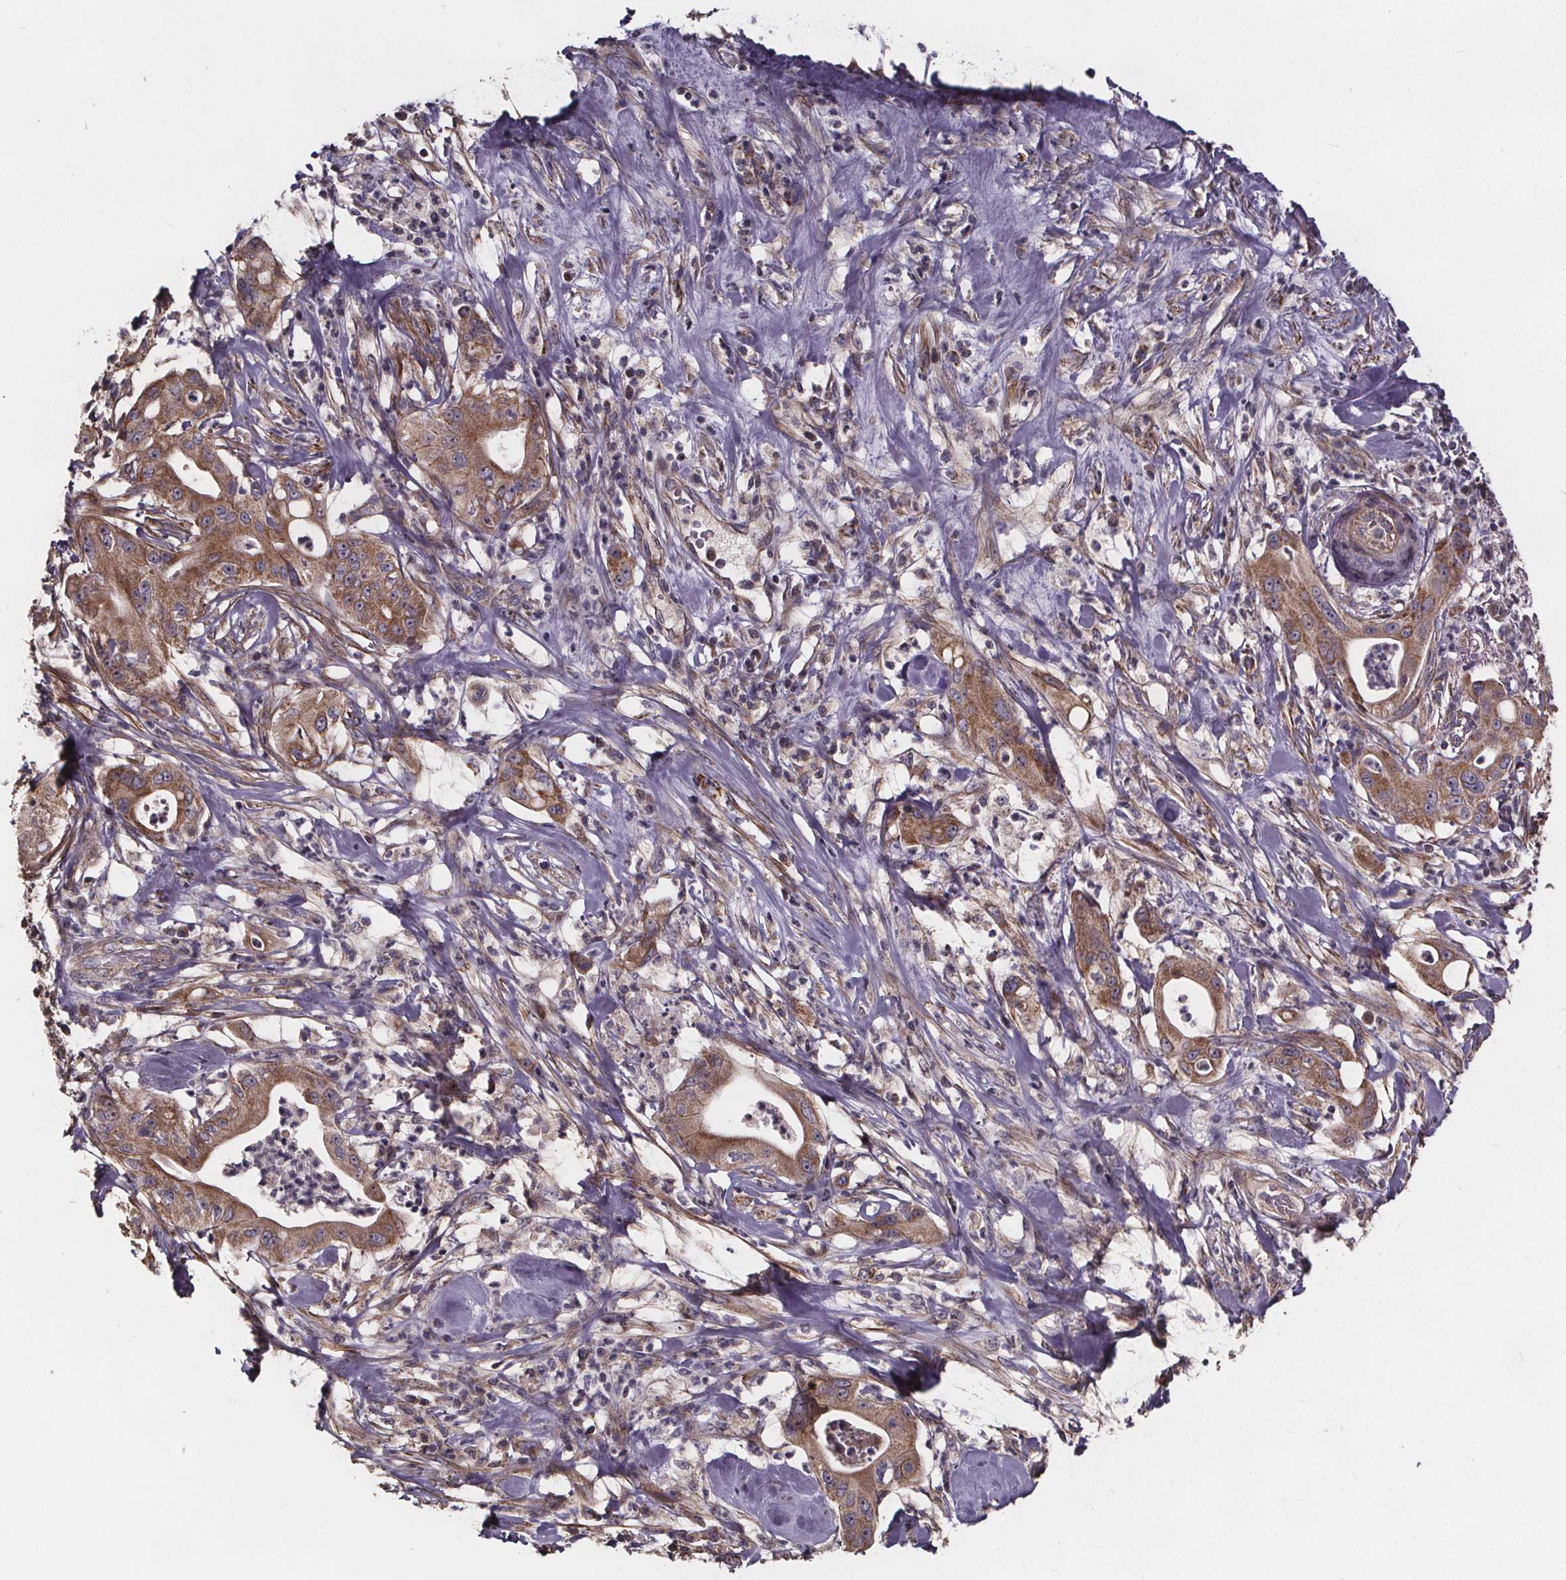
{"staining": {"intensity": "moderate", "quantity": ">75%", "location": "cytoplasmic/membranous"}, "tissue": "pancreatic cancer", "cell_type": "Tumor cells", "image_type": "cancer", "snomed": [{"axis": "morphology", "description": "Adenocarcinoma, NOS"}, {"axis": "topography", "description": "Pancreas"}], "caption": "This is an image of immunohistochemistry staining of pancreatic cancer (adenocarcinoma), which shows moderate positivity in the cytoplasmic/membranous of tumor cells.", "gene": "YME1L1", "patient": {"sex": "male", "age": 71}}